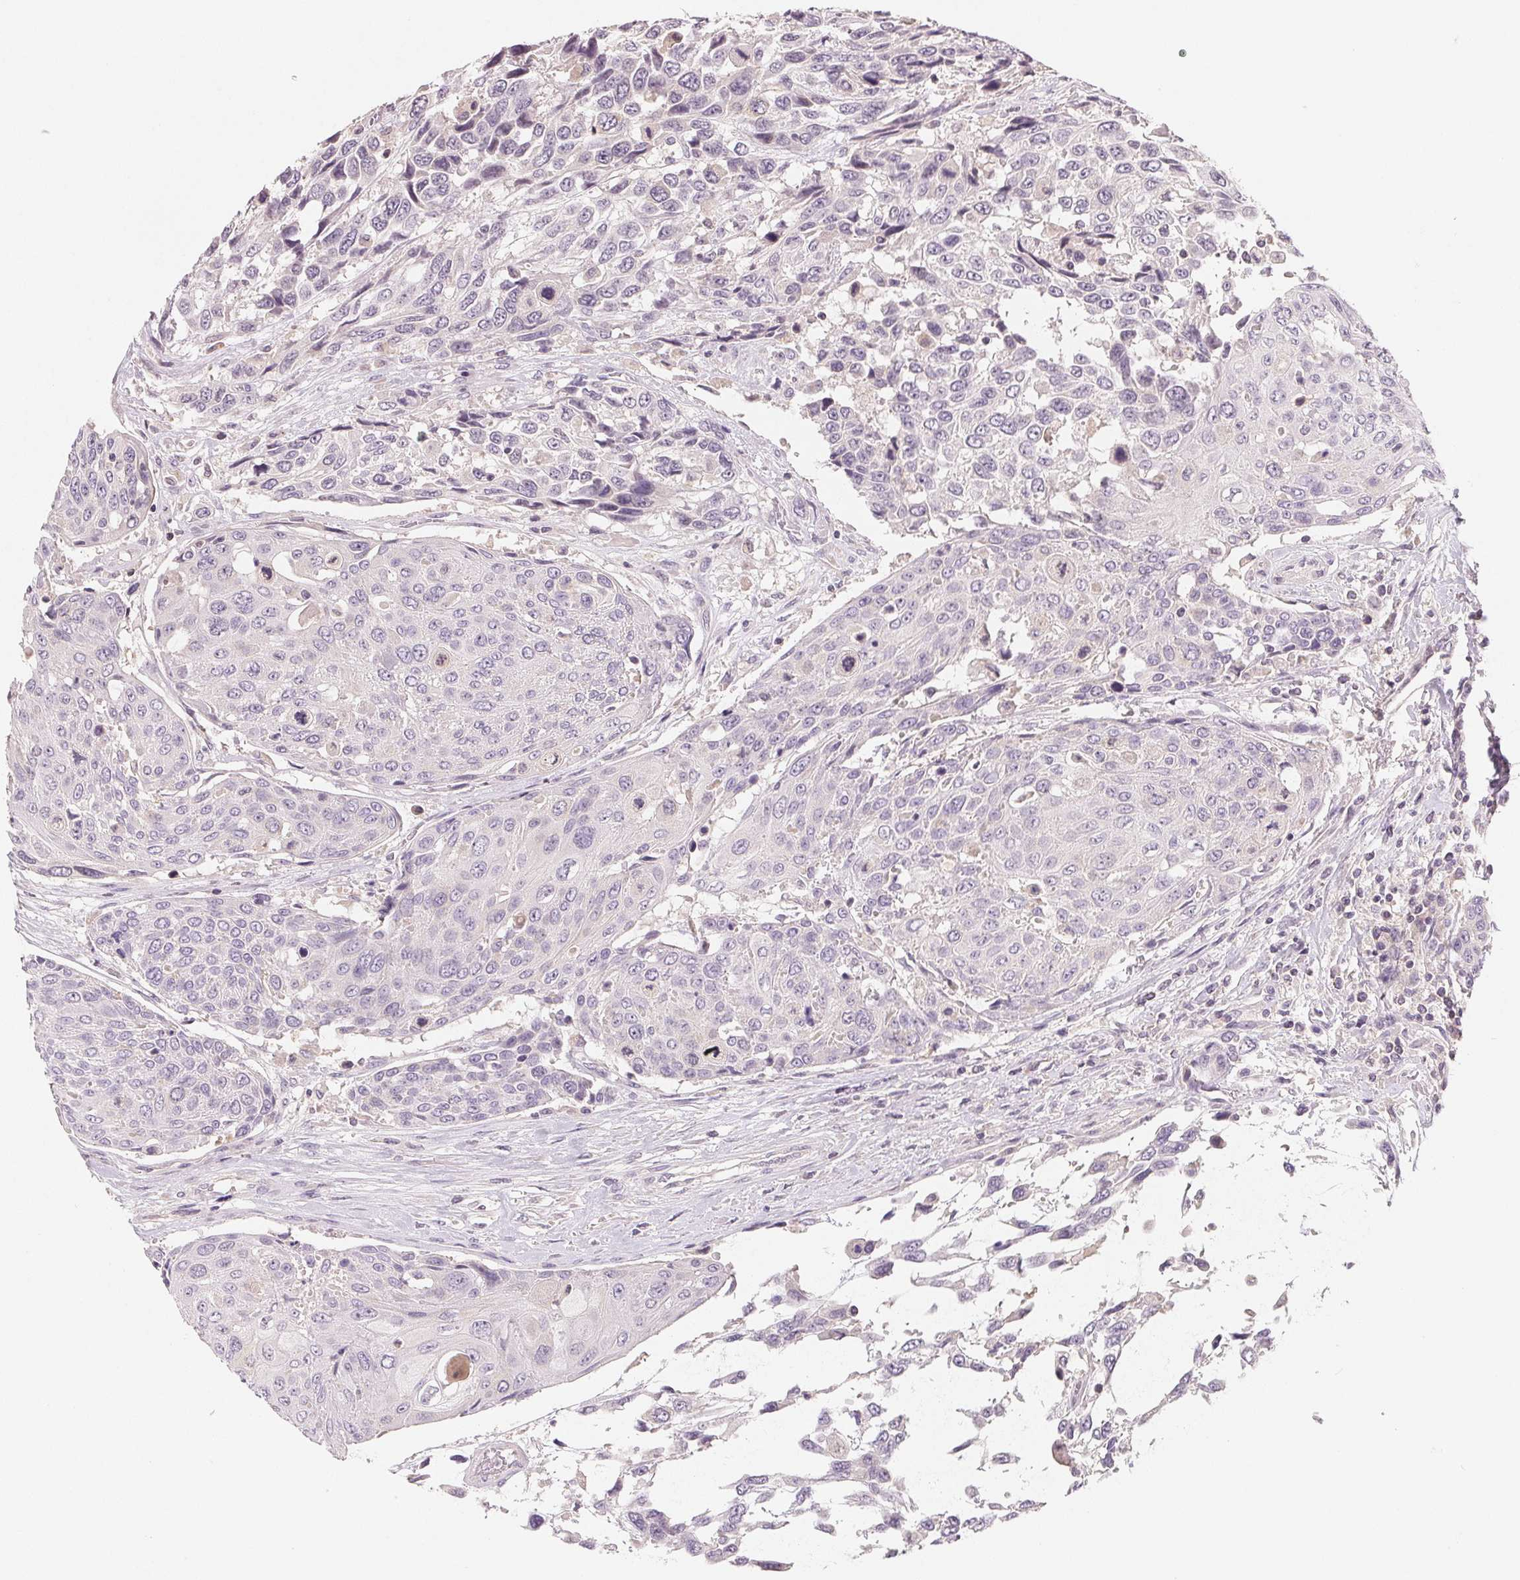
{"staining": {"intensity": "negative", "quantity": "none", "location": "none"}, "tissue": "urothelial cancer", "cell_type": "Tumor cells", "image_type": "cancer", "snomed": [{"axis": "morphology", "description": "Urothelial carcinoma, High grade"}, {"axis": "topography", "description": "Urinary bladder"}], "caption": "Urothelial cancer was stained to show a protein in brown. There is no significant staining in tumor cells.", "gene": "AQP8", "patient": {"sex": "female", "age": 70}}